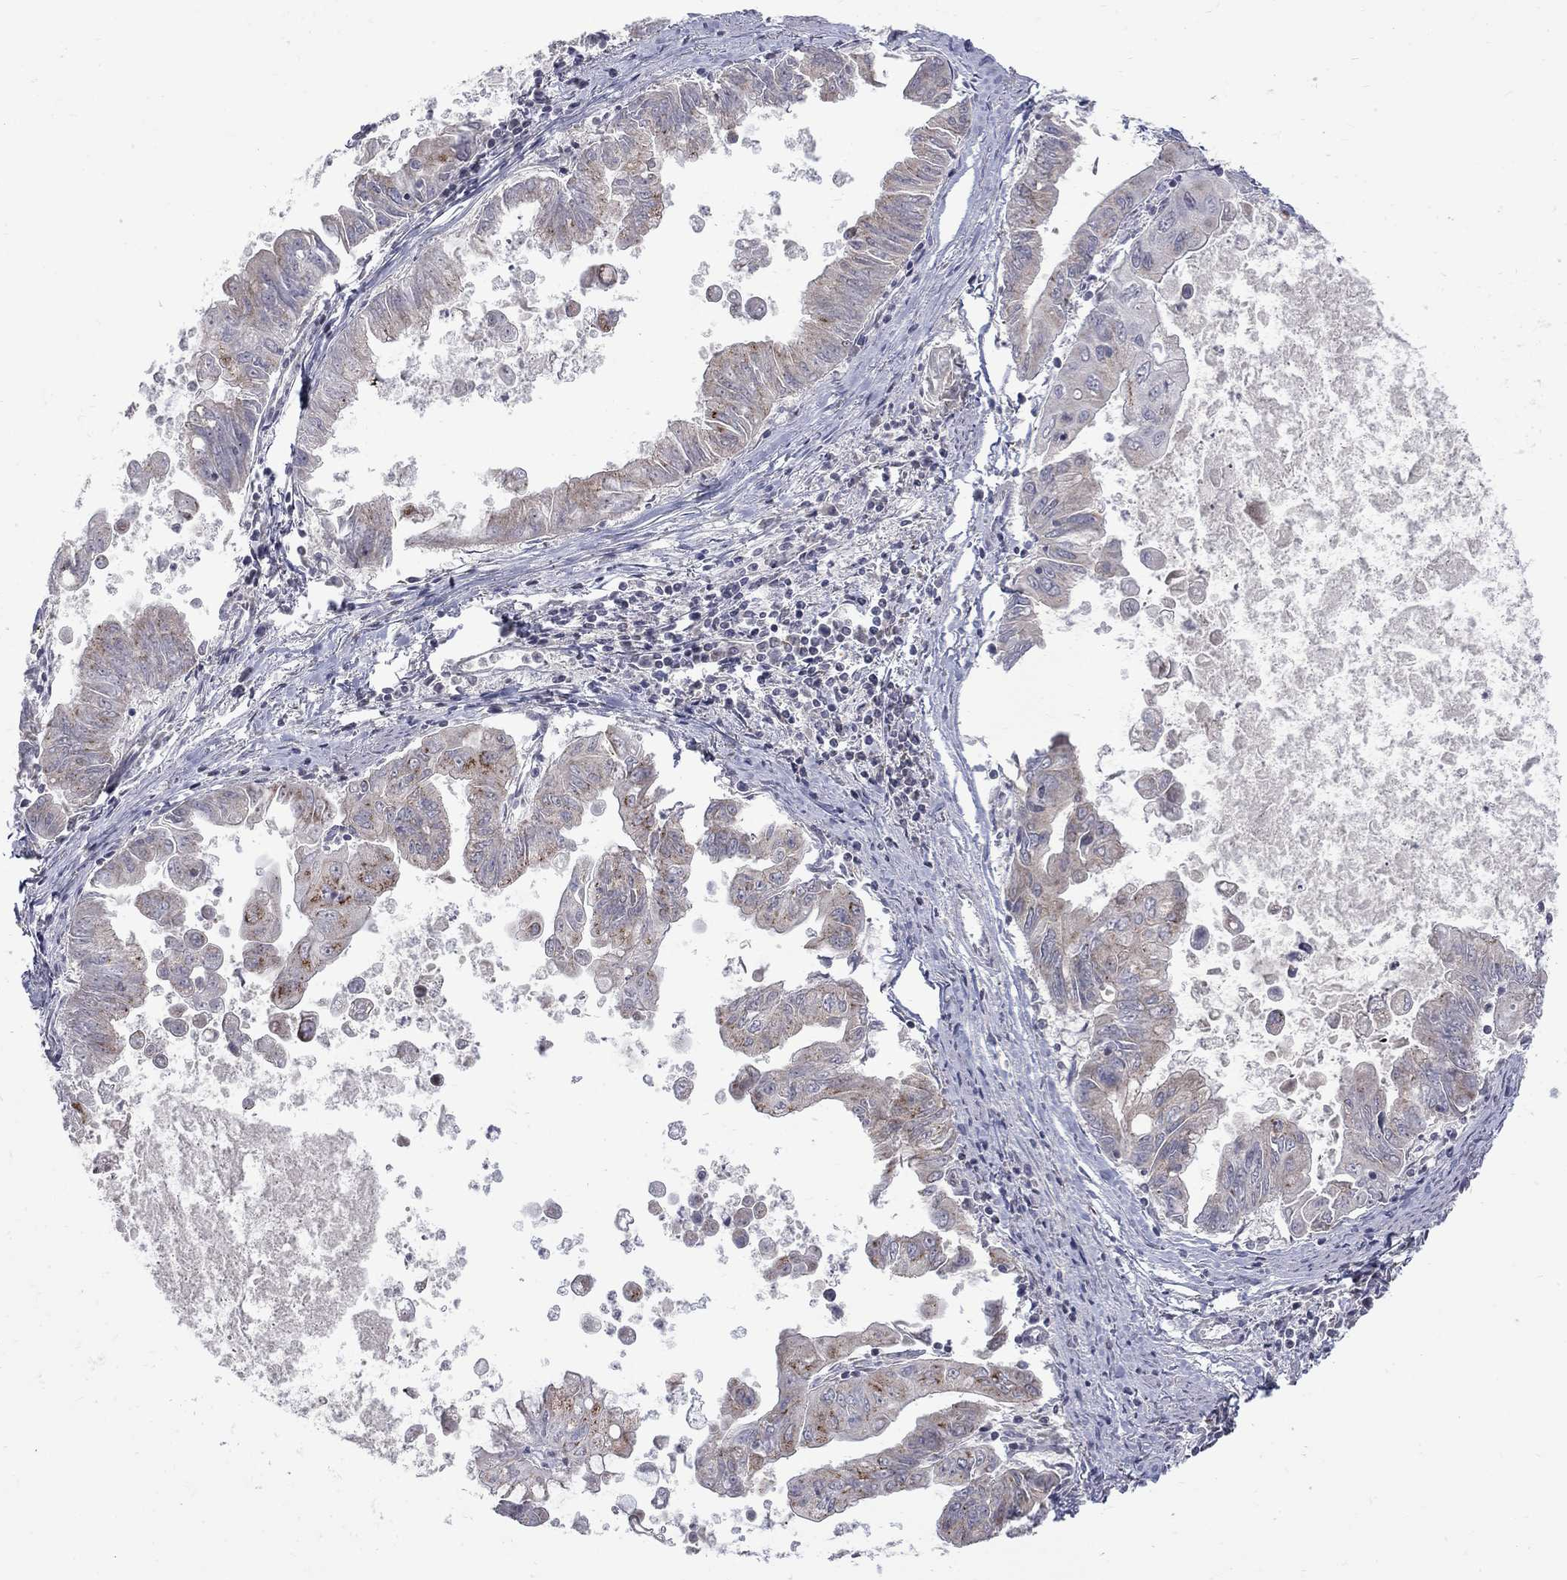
{"staining": {"intensity": "negative", "quantity": "none", "location": "none"}, "tissue": "stomach cancer", "cell_type": "Tumor cells", "image_type": "cancer", "snomed": [{"axis": "morphology", "description": "Adenocarcinoma, NOS"}, {"axis": "topography", "description": "Stomach, upper"}], "caption": "High magnification brightfield microscopy of stomach cancer (adenocarcinoma) stained with DAB (brown) and counterstained with hematoxylin (blue): tumor cells show no significant positivity. (IHC, brightfield microscopy, high magnification).", "gene": "SH2B1", "patient": {"sex": "male", "age": 80}}